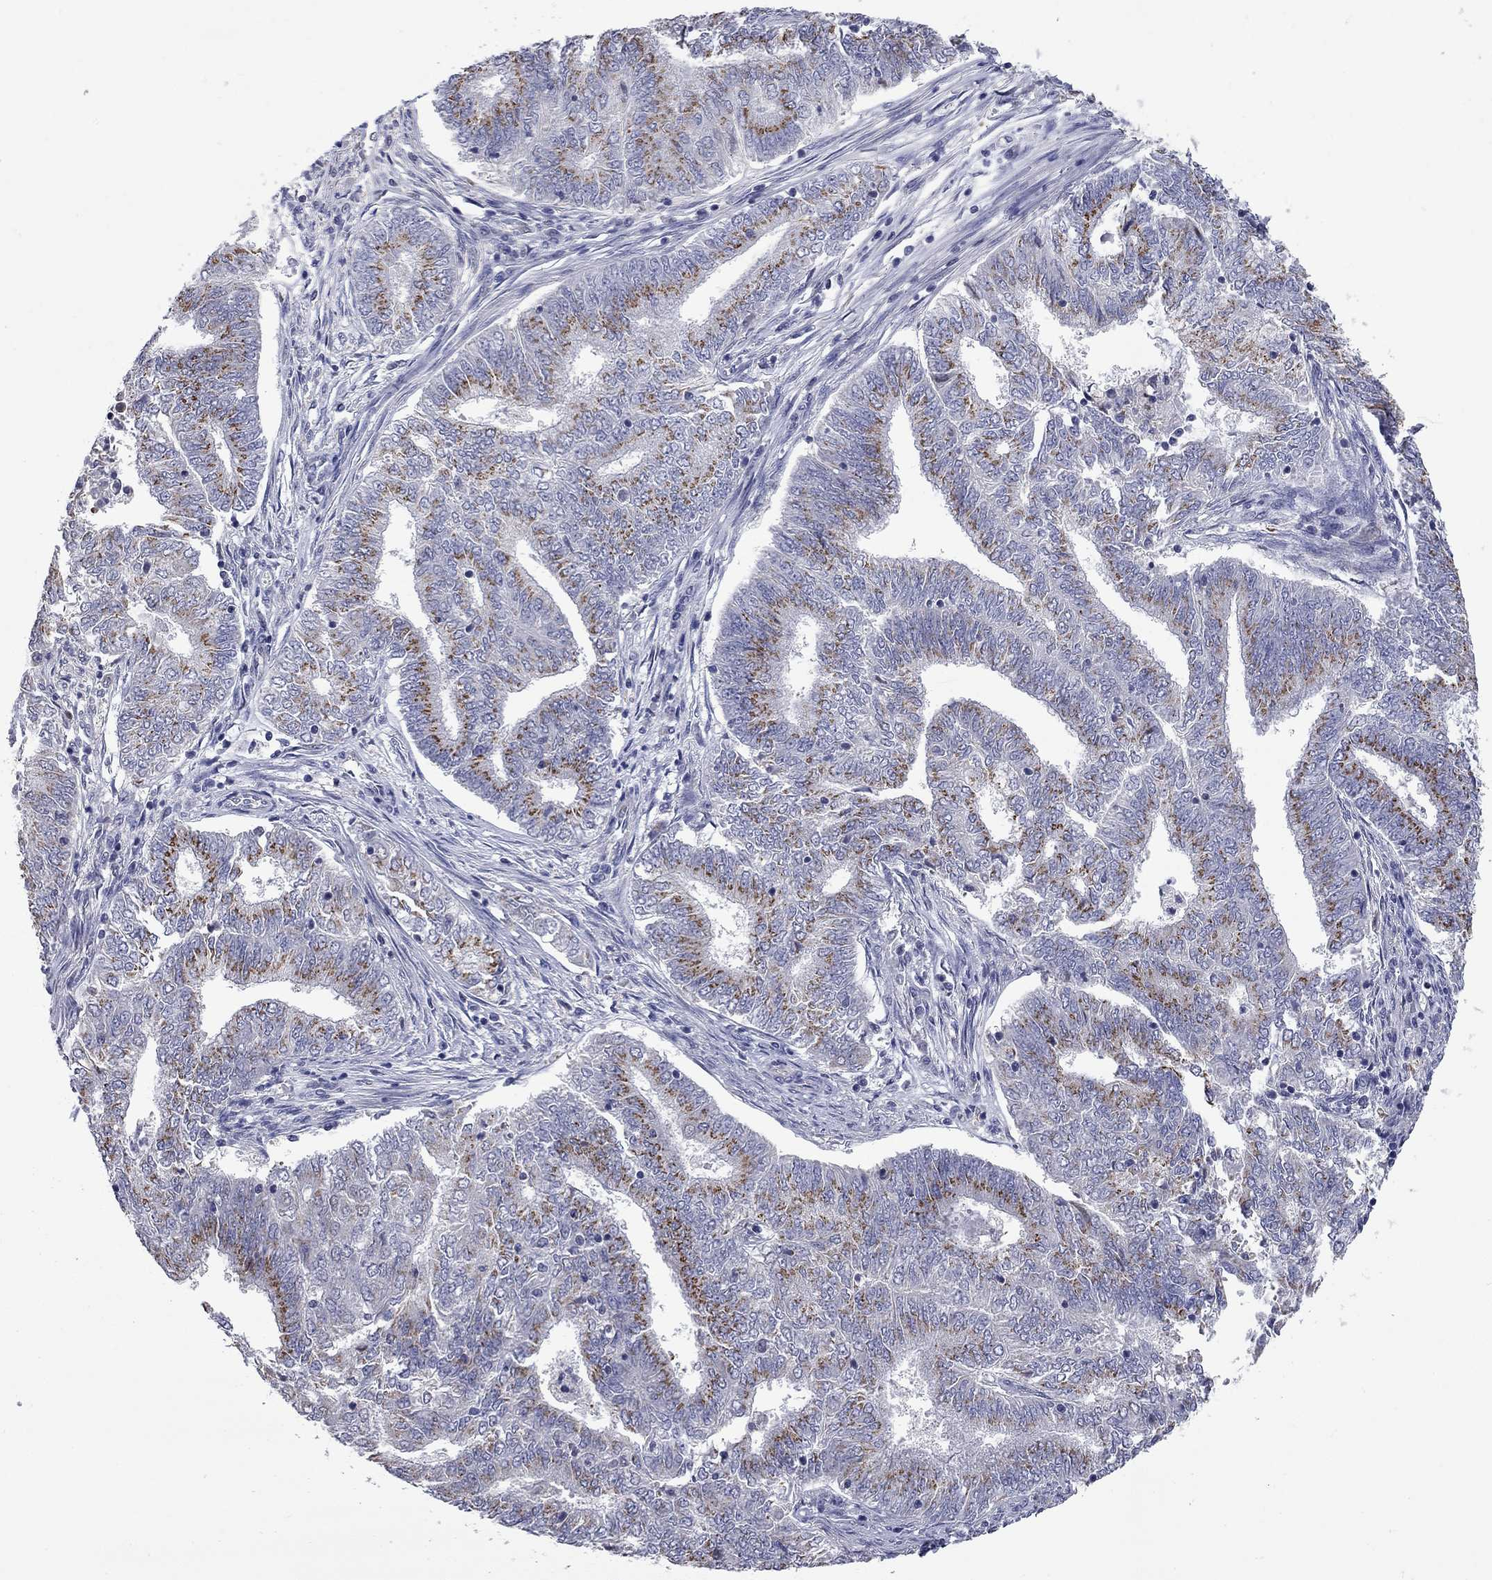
{"staining": {"intensity": "strong", "quantity": "25%-75%", "location": "cytoplasmic/membranous"}, "tissue": "endometrial cancer", "cell_type": "Tumor cells", "image_type": "cancer", "snomed": [{"axis": "morphology", "description": "Adenocarcinoma, NOS"}, {"axis": "topography", "description": "Endometrium"}], "caption": "This image demonstrates immunohistochemistry staining of endometrial cancer (adenocarcinoma), with high strong cytoplasmic/membranous expression in about 25%-75% of tumor cells.", "gene": "HTR4", "patient": {"sex": "female", "age": 62}}